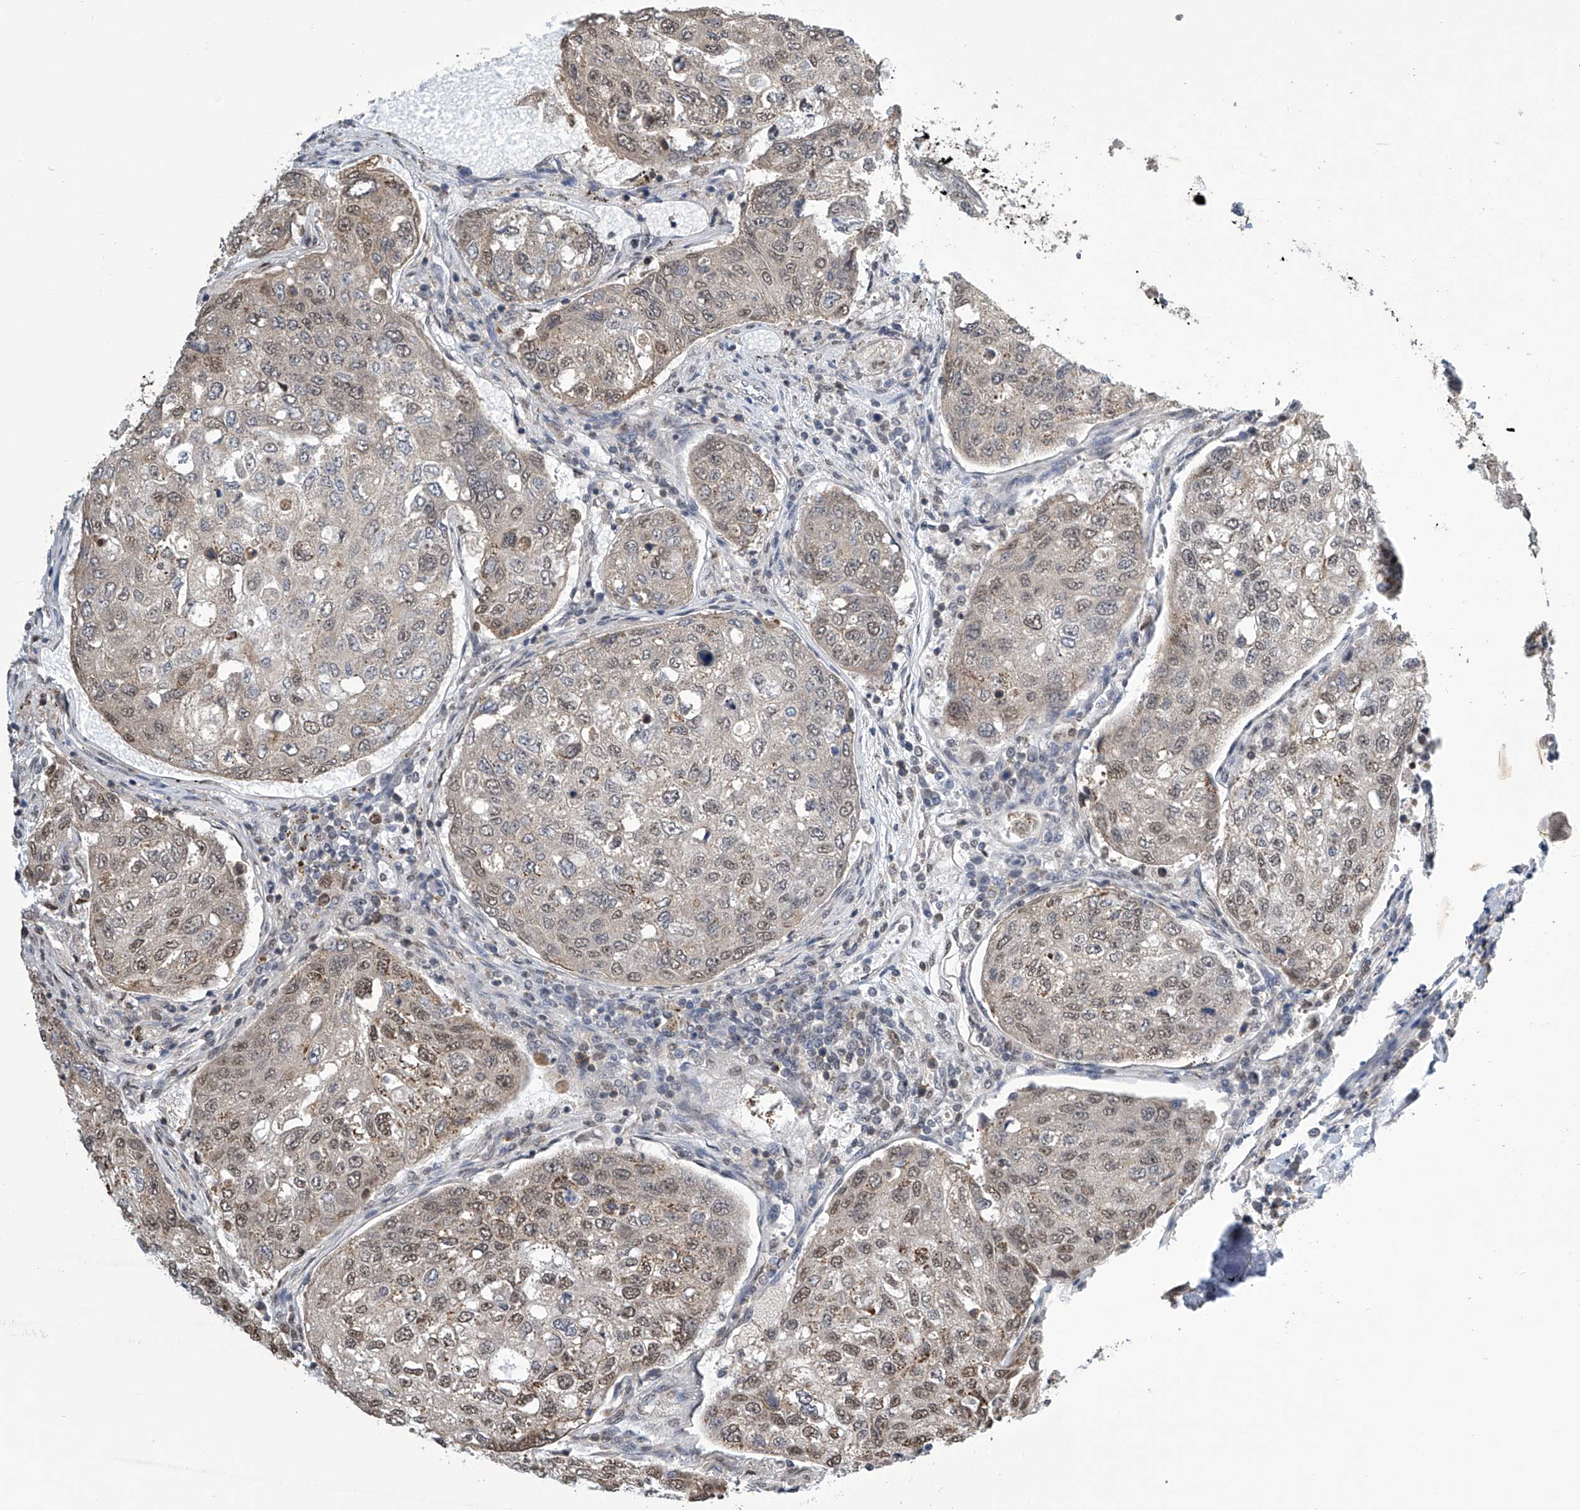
{"staining": {"intensity": "weak", "quantity": "25%-75%", "location": "nuclear"}, "tissue": "urothelial cancer", "cell_type": "Tumor cells", "image_type": "cancer", "snomed": [{"axis": "morphology", "description": "Urothelial carcinoma, High grade"}, {"axis": "topography", "description": "Lymph node"}, {"axis": "topography", "description": "Urinary bladder"}], "caption": "A brown stain shows weak nuclear positivity of a protein in human high-grade urothelial carcinoma tumor cells.", "gene": "SREBF2", "patient": {"sex": "male", "age": 51}}